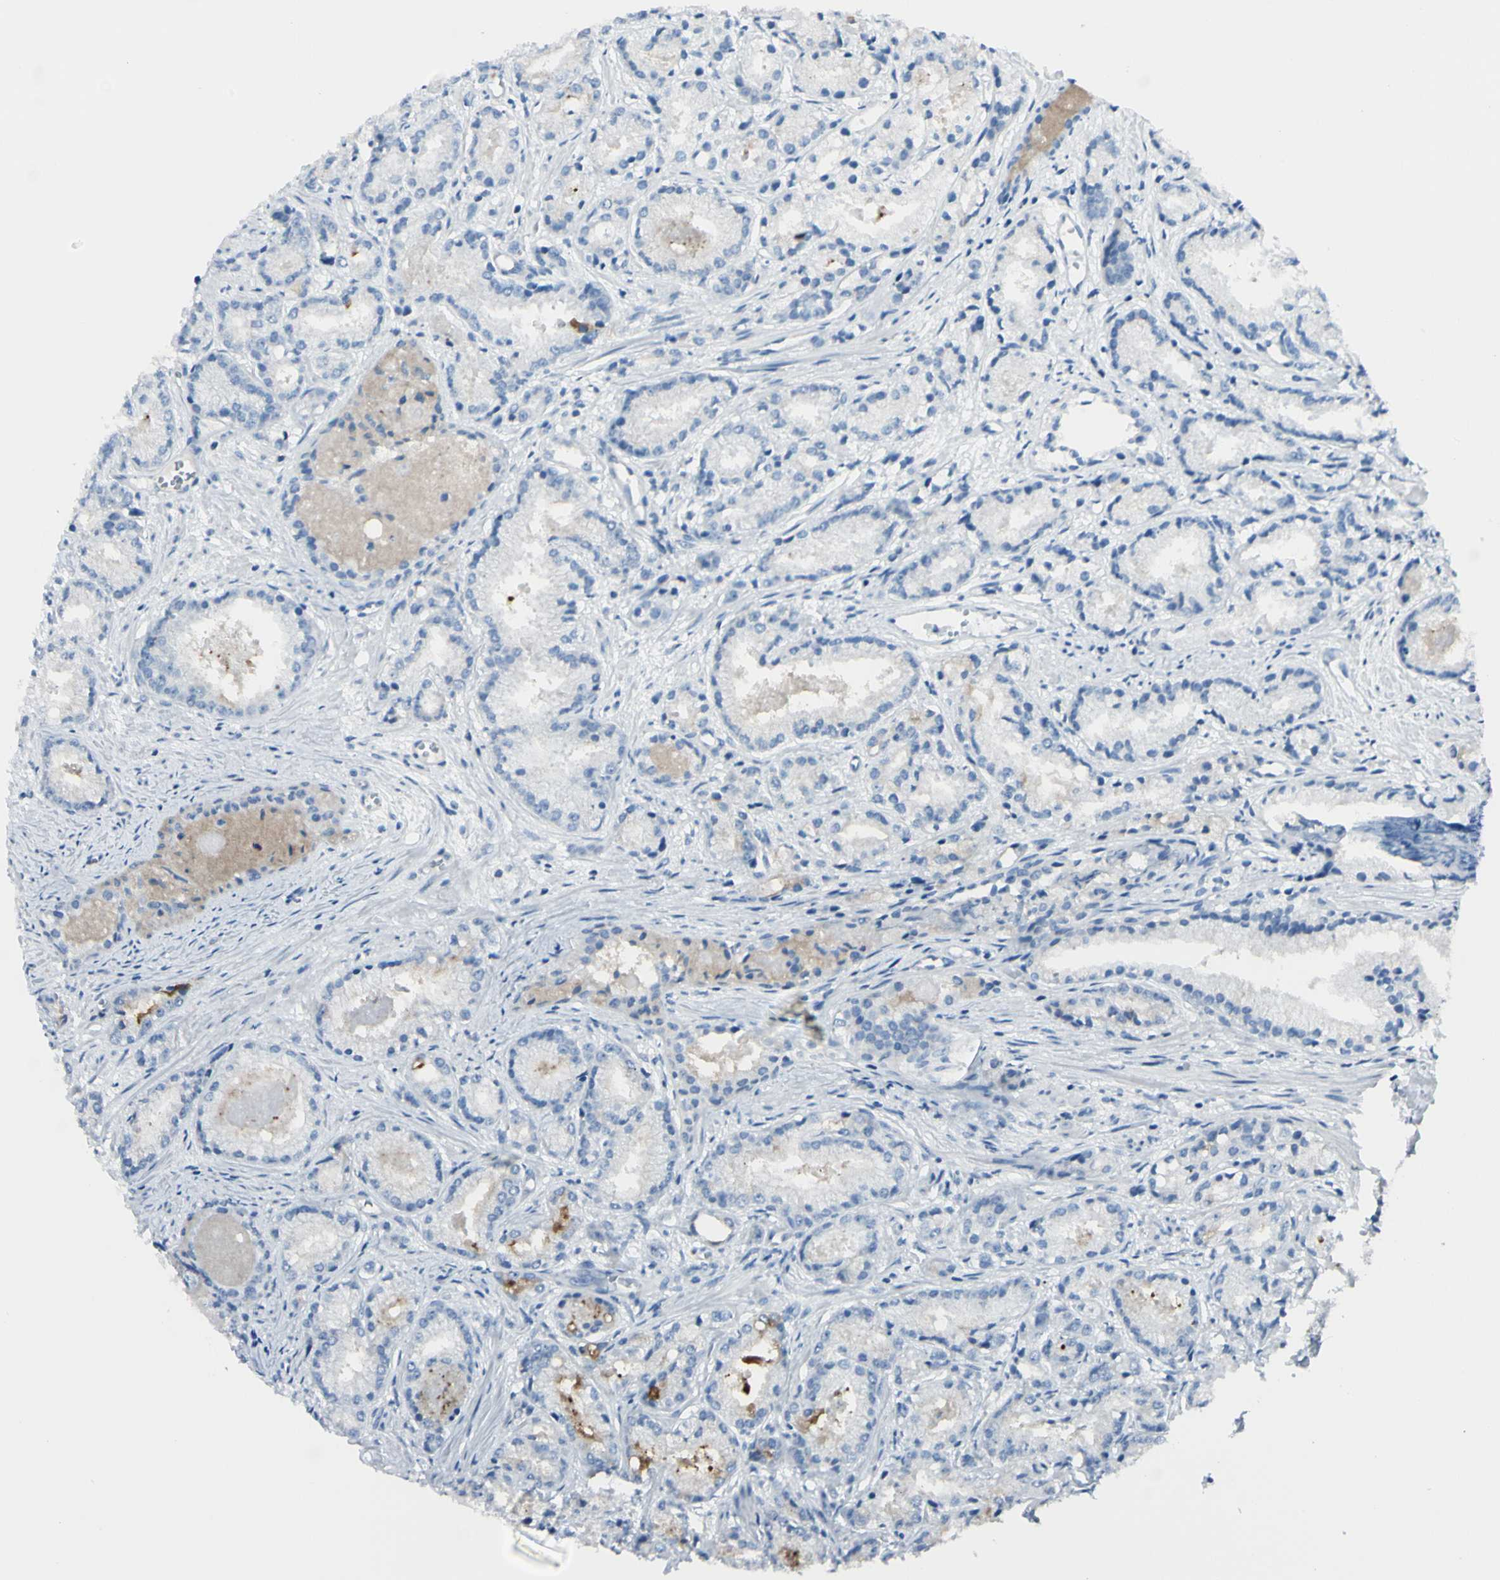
{"staining": {"intensity": "moderate", "quantity": "<25%", "location": "cytoplasmic/membranous"}, "tissue": "prostate cancer", "cell_type": "Tumor cells", "image_type": "cancer", "snomed": [{"axis": "morphology", "description": "Adenocarcinoma, Low grade"}, {"axis": "topography", "description": "Prostate"}], "caption": "Human prostate cancer stained with a brown dye reveals moderate cytoplasmic/membranous positive positivity in about <25% of tumor cells.", "gene": "FOLH1", "patient": {"sex": "male", "age": 72}}